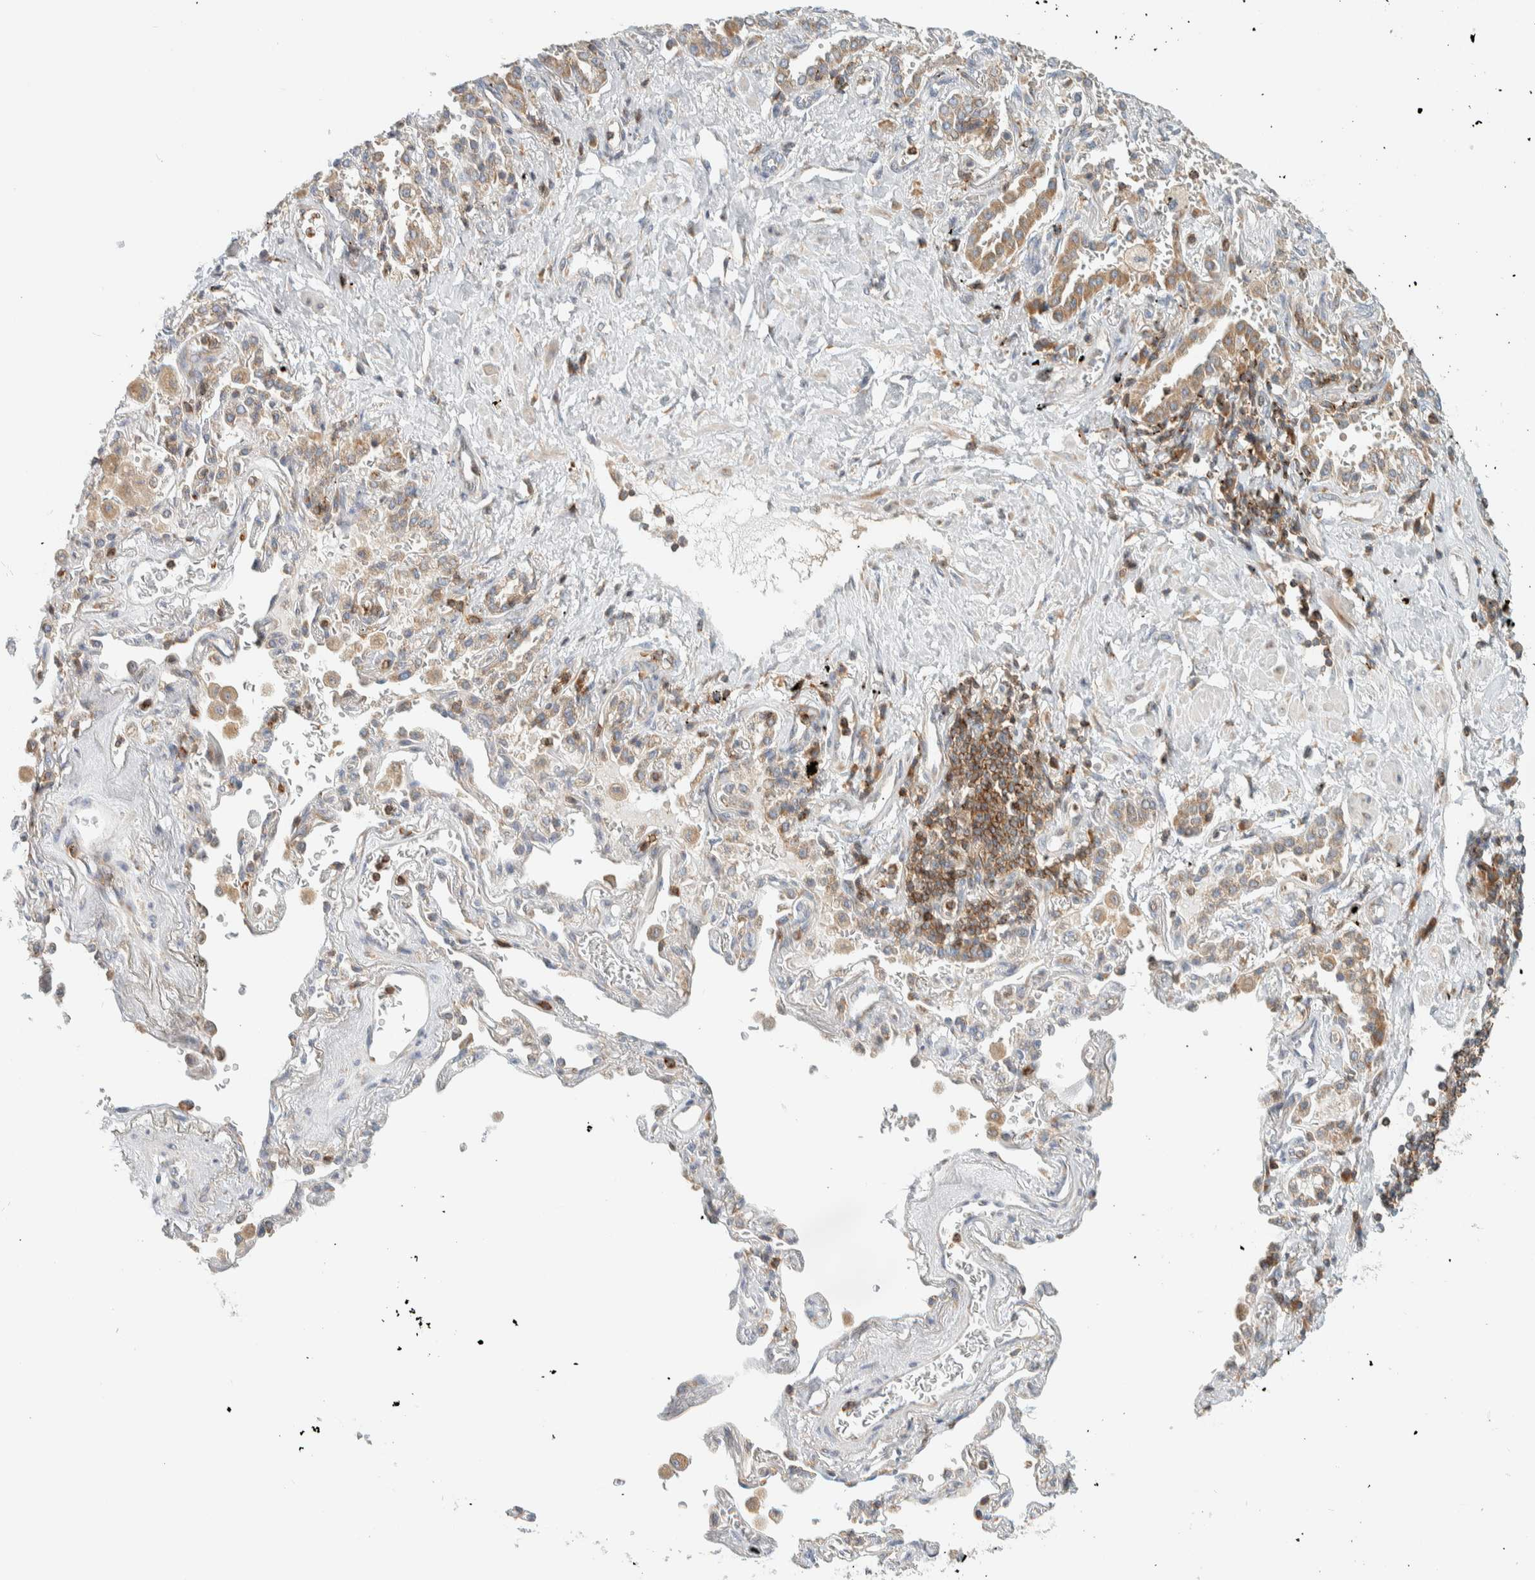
{"staining": {"intensity": "weak", "quantity": ">75%", "location": "cytoplasmic/membranous"}, "tissue": "lung cancer", "cell_type": "Tumor cells", "image_type": "cancer", "snomed": [{"axis": "morphology", "description": "Adenocarcinoma, NOS"}, {"axis": "topography", "description": "Lung"}], "caption": "Immunohistochemical staining of adenocarcinoma (lung) demonstrates weak cytoplasmic/membranous protein staining in about >75% of tumor cells. Using DAB (3,3'-diaminobenzidine) (brown) and hematoxylin (blue) stains, captured at high magnification using brightfield microscopy.", "gene": "CCDC57", "patient": {"sex": "female", "age": 65}}